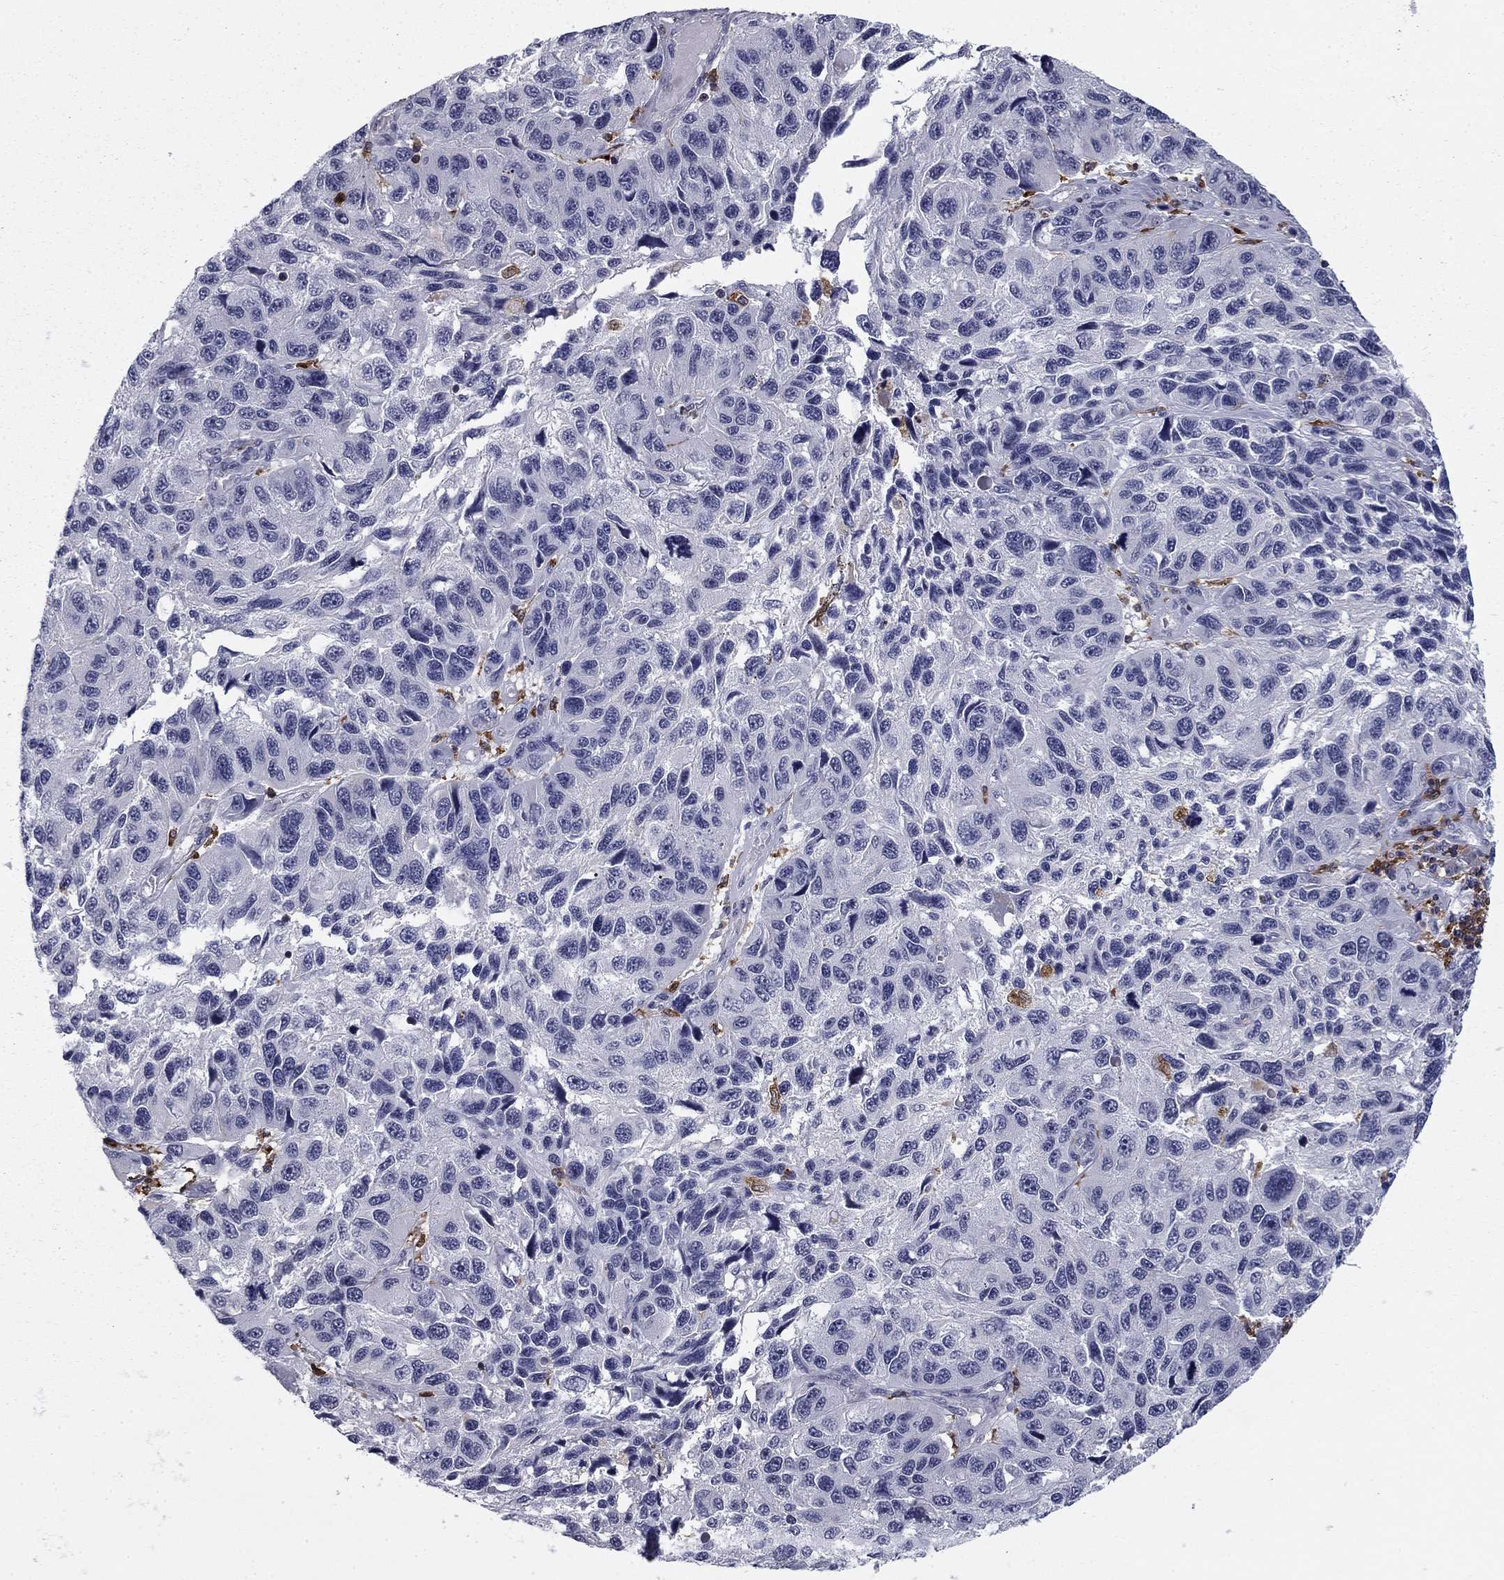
{"staining": {"intensity": "negative", "quantity": "none", "location": "none"}, "tissue": "melanoma", "cell_type": "Tumor cells", "image_type": "cancer", "snomed": [{"axis": "morphology", "description": "Malignant melanoma, NOS"}, {"axis": "topography", "description": "Skin"}], "caption": "Tumor cells are negative for brown protein staining in melanoma. The staining was performed using DAB (3,3'-diaminobenzidine) to visualize the protein expression in brown, while the nuclei were stained in blue with hematoxylin (Magnification: 20x).", "gene": "PLCB2", "patient": {"sex": "male", "age": 53}}